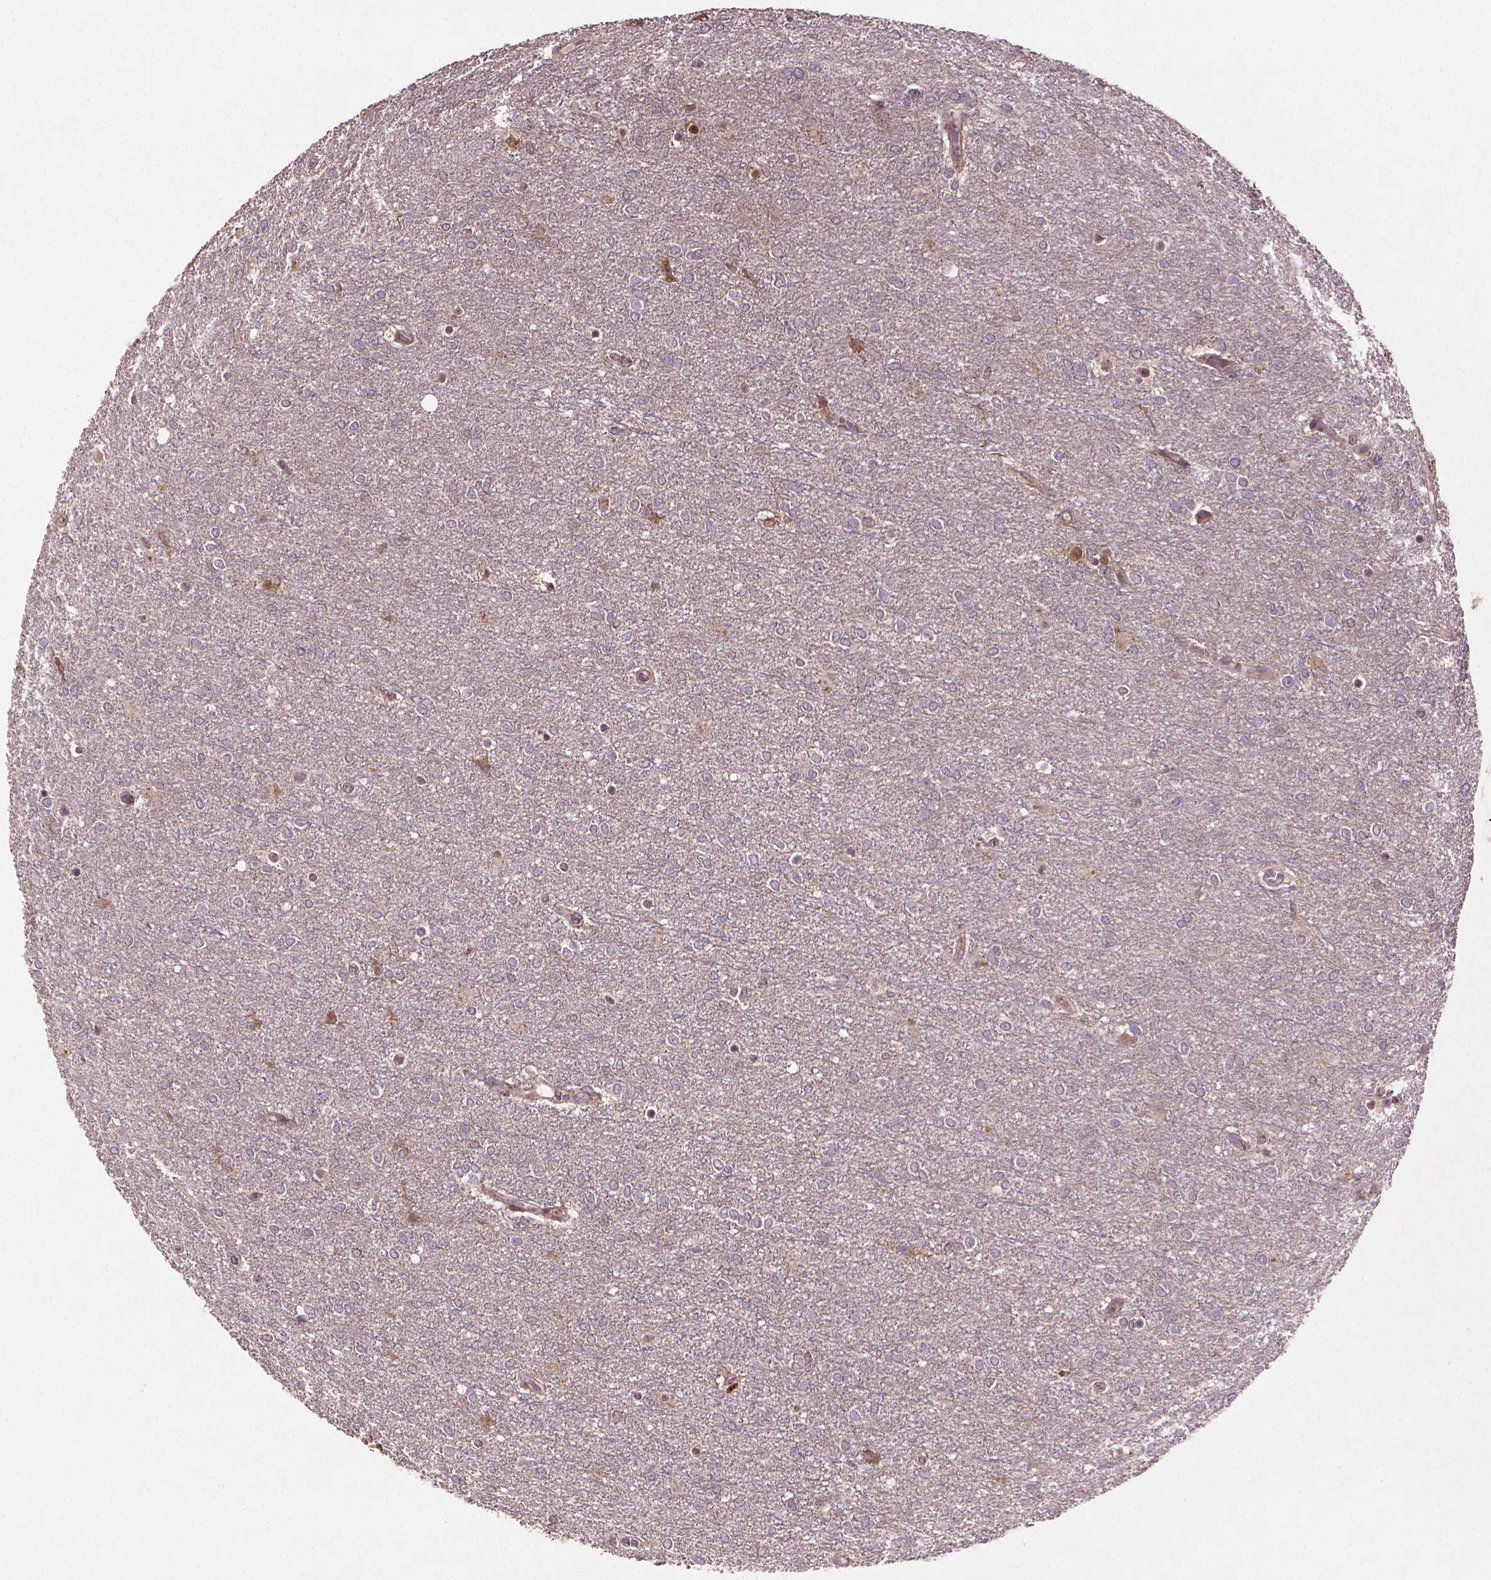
{"staining": {"intensity": "negative", "quantity": "none", "location": "none"}, "tissue": "glioma", "cell_type": "Tumor cells", "image_type": "cancer", "snomed": [{"axis": "morphology", "description": "Glioma, malignant, High grade"}, {"axis": "topography", "description": "Brain"}], "caption": "The image exhibits no staining of tumor cells in high-grade glioma (malignant).", "gene": "B3GALNT2", "patient": {"sex": "female", "age": 61}}